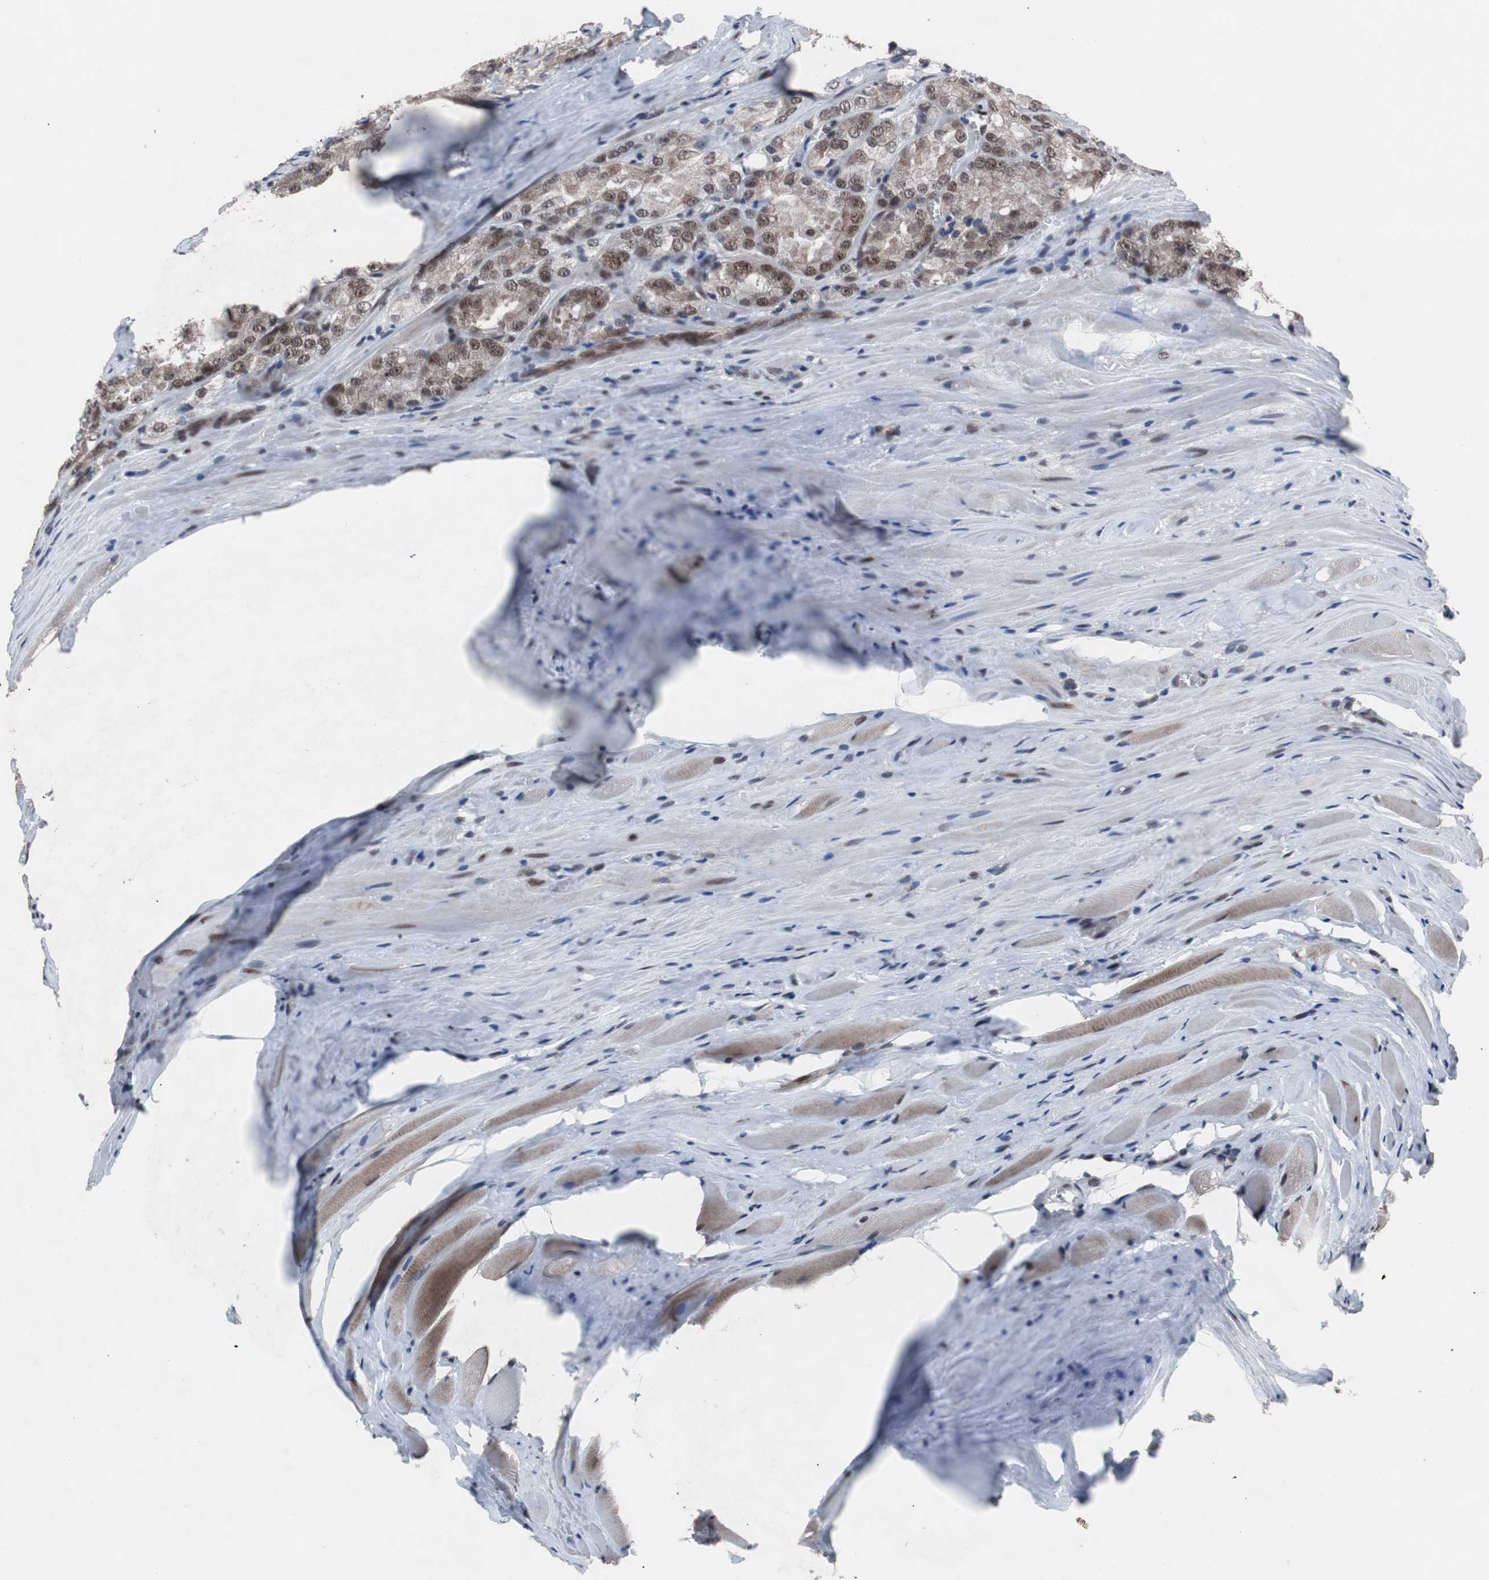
{"staining": {"intensity": "moderate", "quantity": ">75%", "location": "cytoplasmic/membranous,nuclear"}, "tissue": "prostate cancer", "cell_type": "Tumor cells", "image_type": "cancer", "snomed": [{"axis": "morphology", "description": "Adenocarcinoma, Low grade"}, {"axis": "topography", "description": "Prostate"}], "caption": "A histopathology image of human prostate adenocarcinoma (low-grade) stained for a protein shows moderate cytoplasmic/membranous and nuclear brown staining in tumor cells.", "gene": "GTF2F2", "patient": {"sex": "male", "age": 64}}